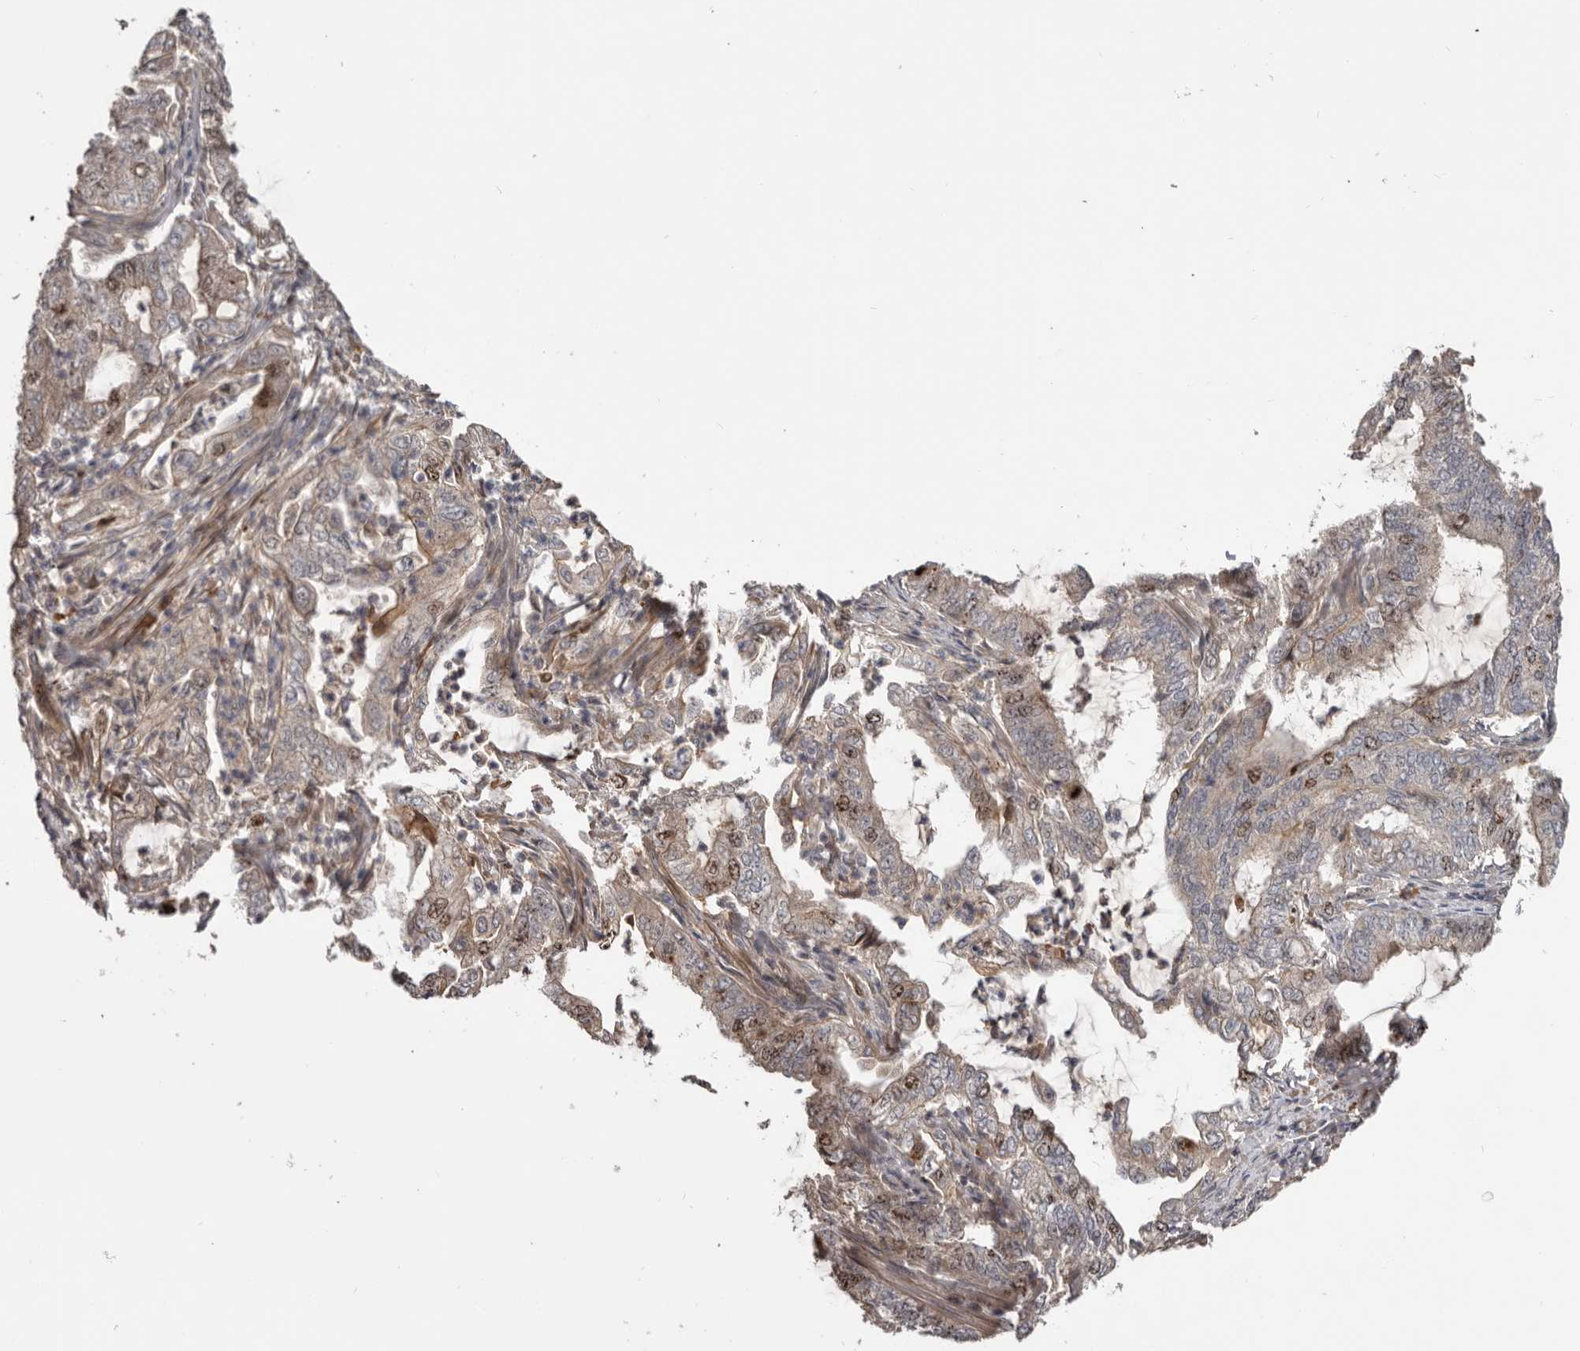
{"staining": {"intensity": "moderate", "quantity": "<25%", "location": "nuclear"}, "tissue": "endometrial cancer", "cell_type": "Tumor cells", "image_type": "cancer", "snomed": [{"axis": "morphology", "description": "Adenocarcinoma, NOS"}, {"axis": "topography", "description": "Endometrium"}], "caption": "Endometrial cancer stained with a protein marker demonstrates moderate staining in tumor cells.", "gene": "CDCA8", "patient": {"sex": "female", "age": 49}}